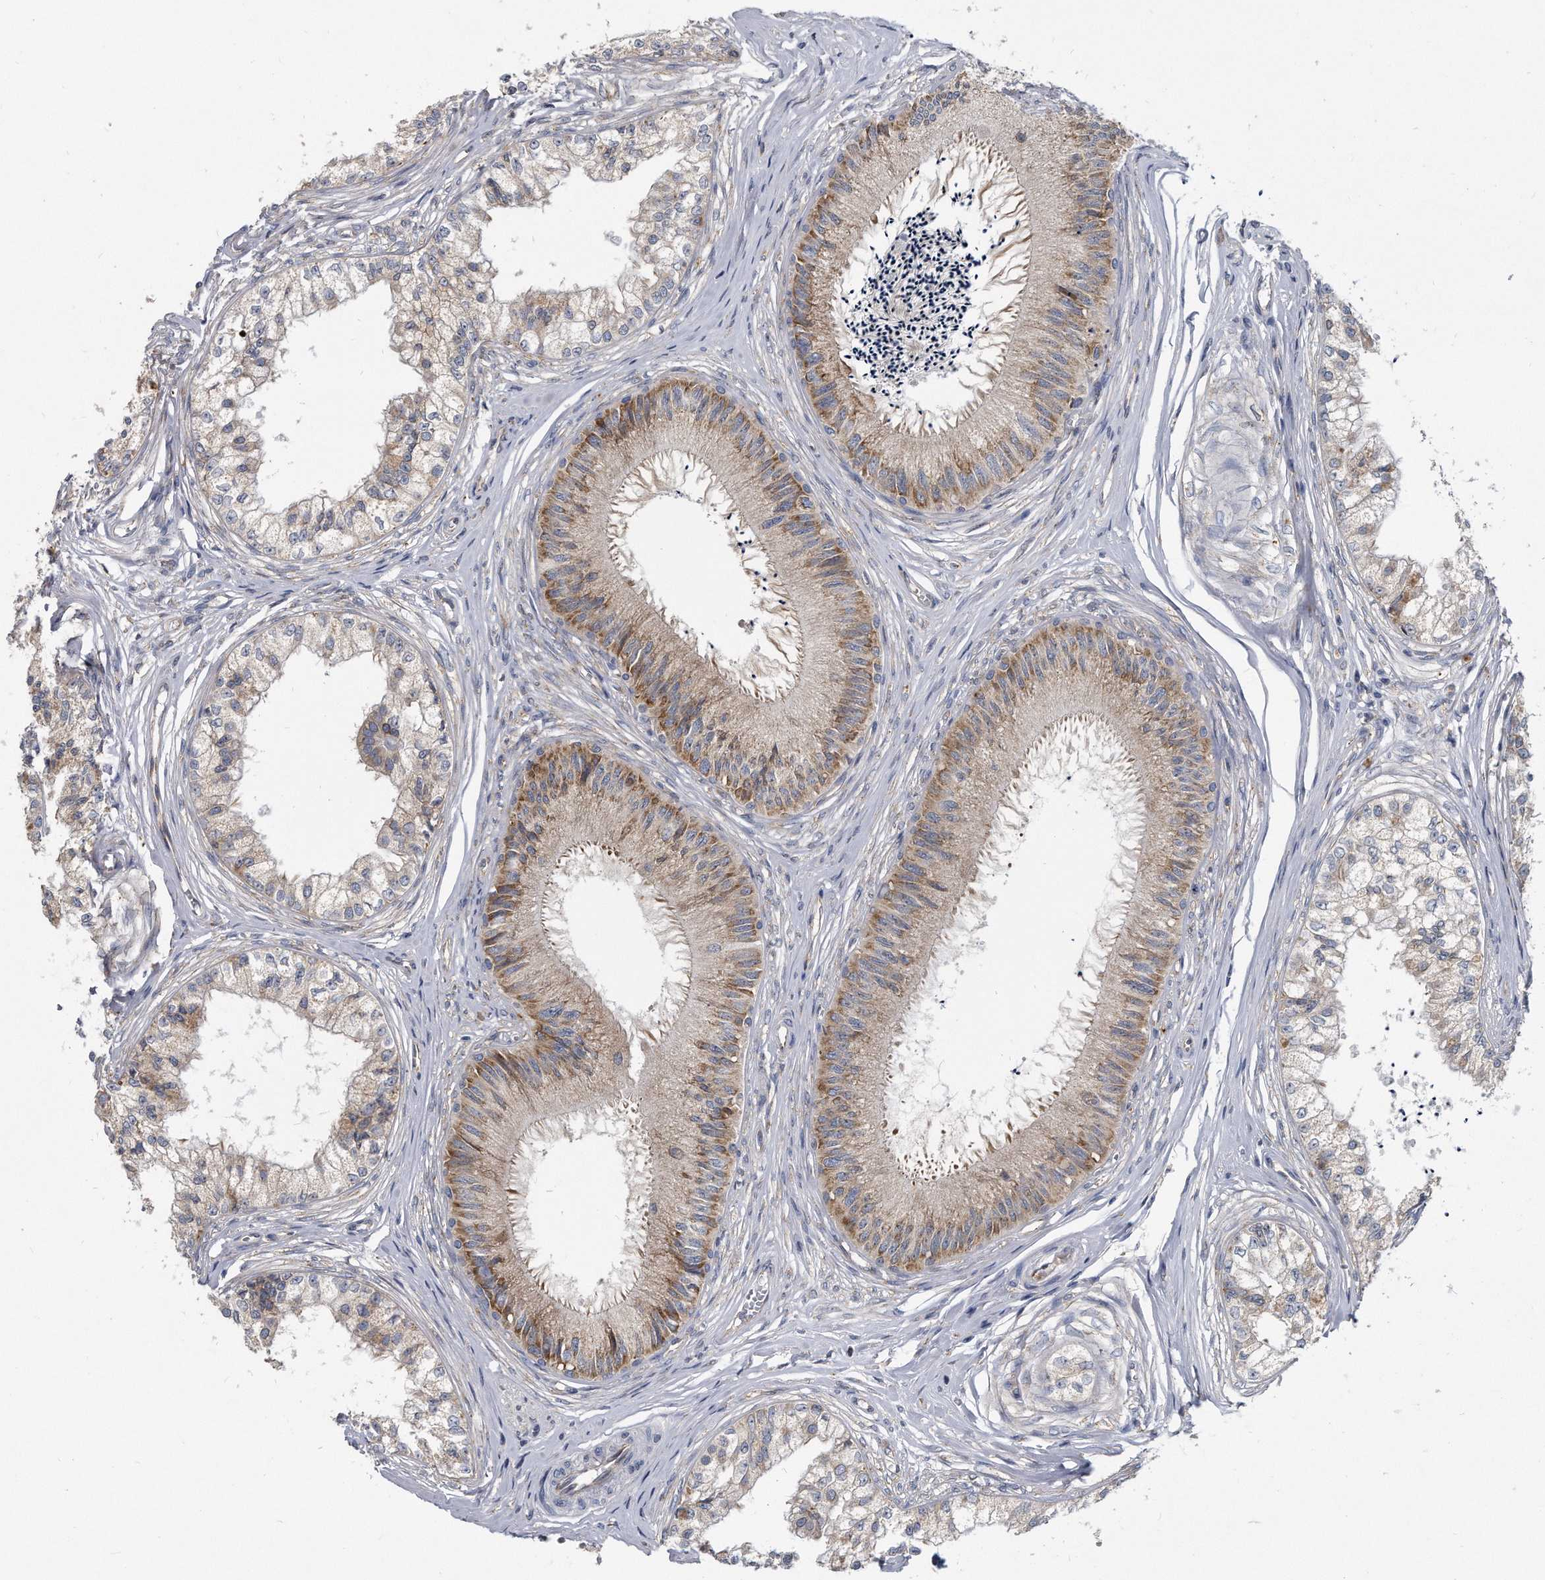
{"staining": {"intensity": "strong", "quantity": "25%-75%", "location": "cytoplasmic/membranous"}, "tissue": "epididymis", "cell_type": "Glandular cells", "image_type": "normal", "snomed": [{"axis": "morphology", "description": "Normal tissue, NOS"}, {"axis": "topography", "description": "Epididymis"}], "caption": "Strong cytoplasmic/membranous positivity for a protein is identified in about 25%-75% of glandular cells of unremarkable epididymis using immunohistochemistry.", "gene": "CCDC47", "patient": {"sex": "male", "age": 79}}